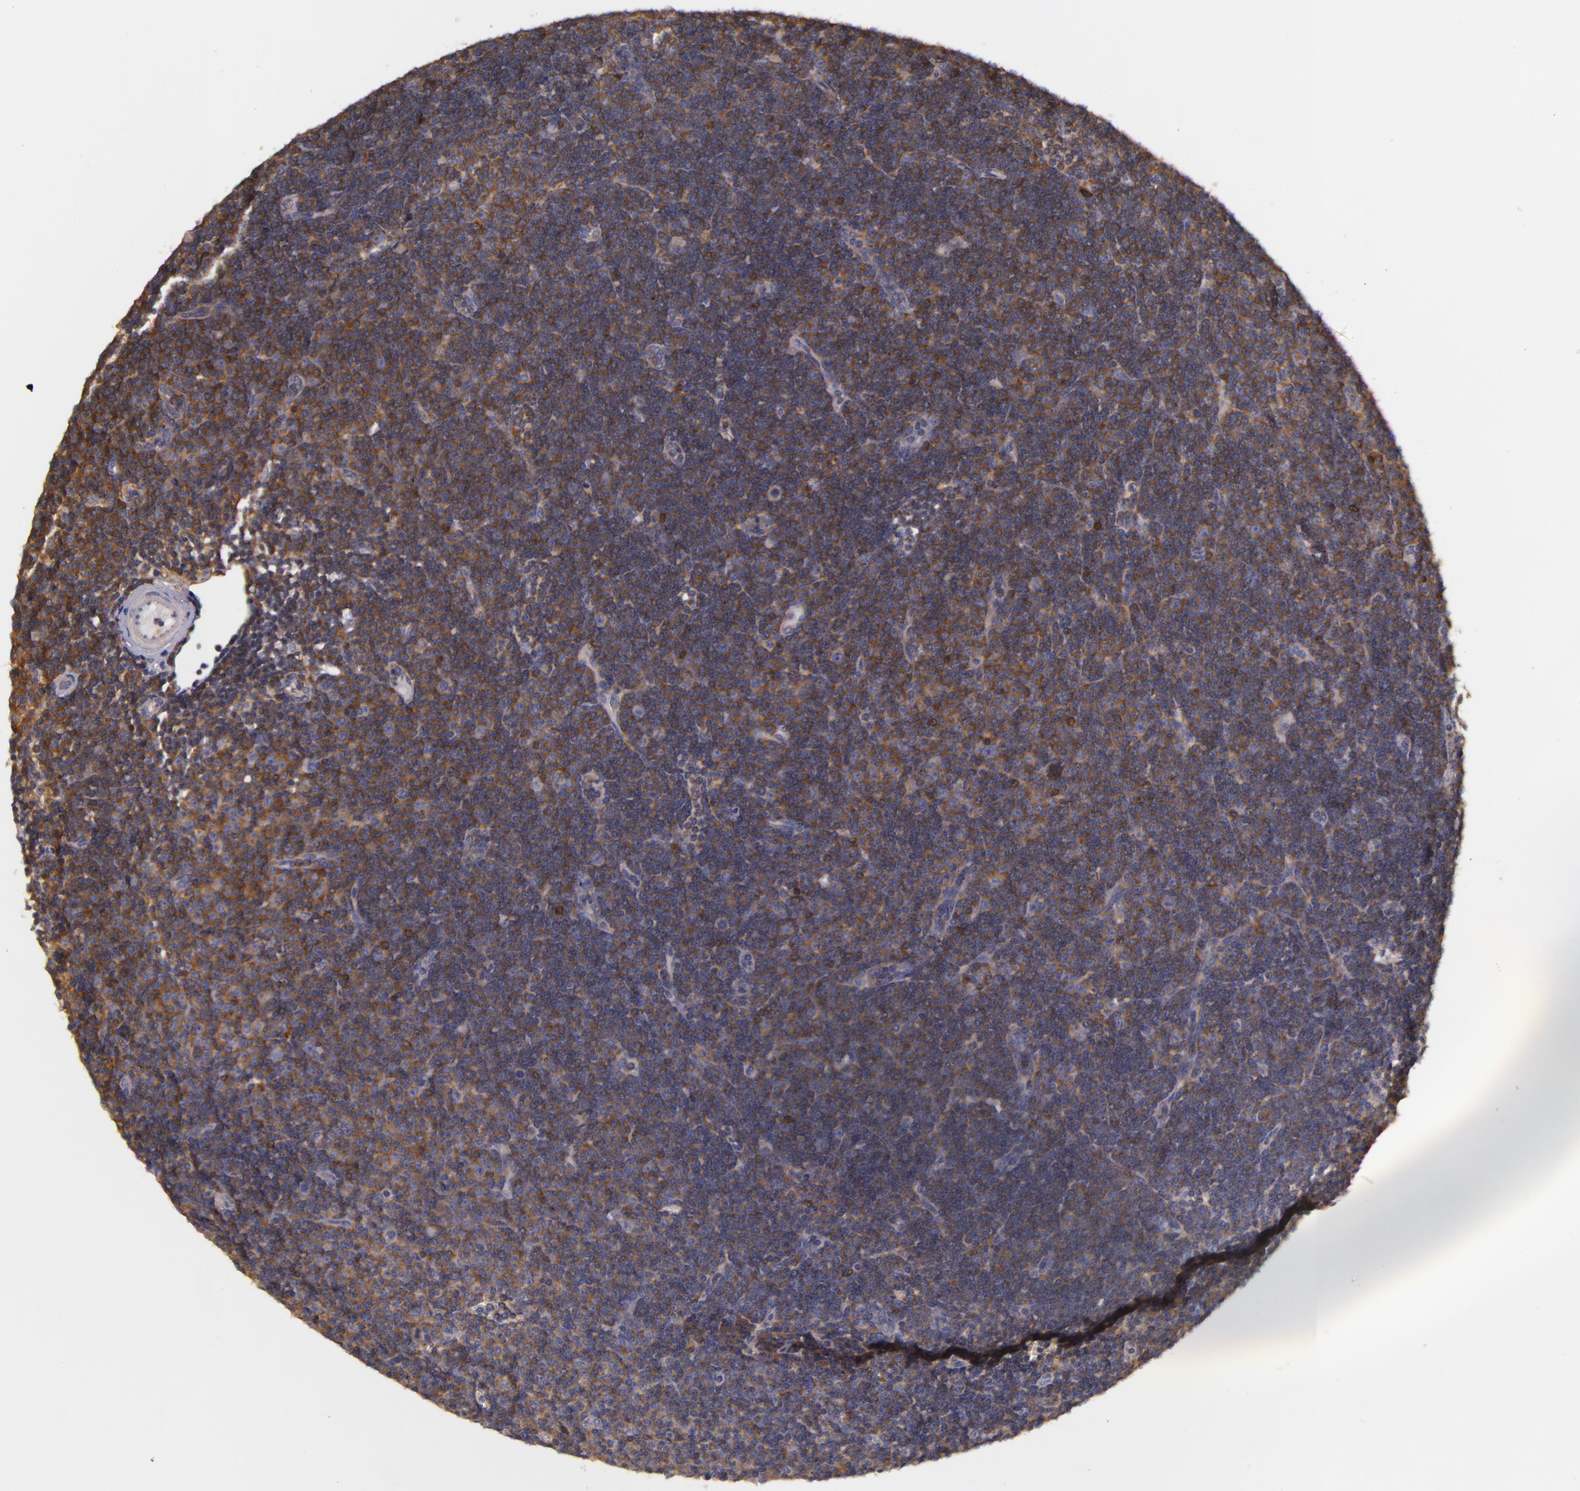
{"staining": {"intensity": "moderate", "quantity": ">75%", "location": "cytoplasmic/membranous"}, "tissue": "lymphoma", "cell_type": "Tumor cells", "image_type": "cancer", "snomed": [{"axis": "morphology", "description": "Malignant lymphoma, non-Hodgkin's type, Low grade"}, {"axis": "topography", "description": "Lymph node"}], "caption": "Immunohistochemistry (IHC) of low-grade malignant lymphoma, non-Hodgkin's type exhibits medium levels of moderate cytoplasmic/membranous expression in about >75% of tumor cells.", "gene": "TOM1", "patient": {"sex": "male", "age": 57}}